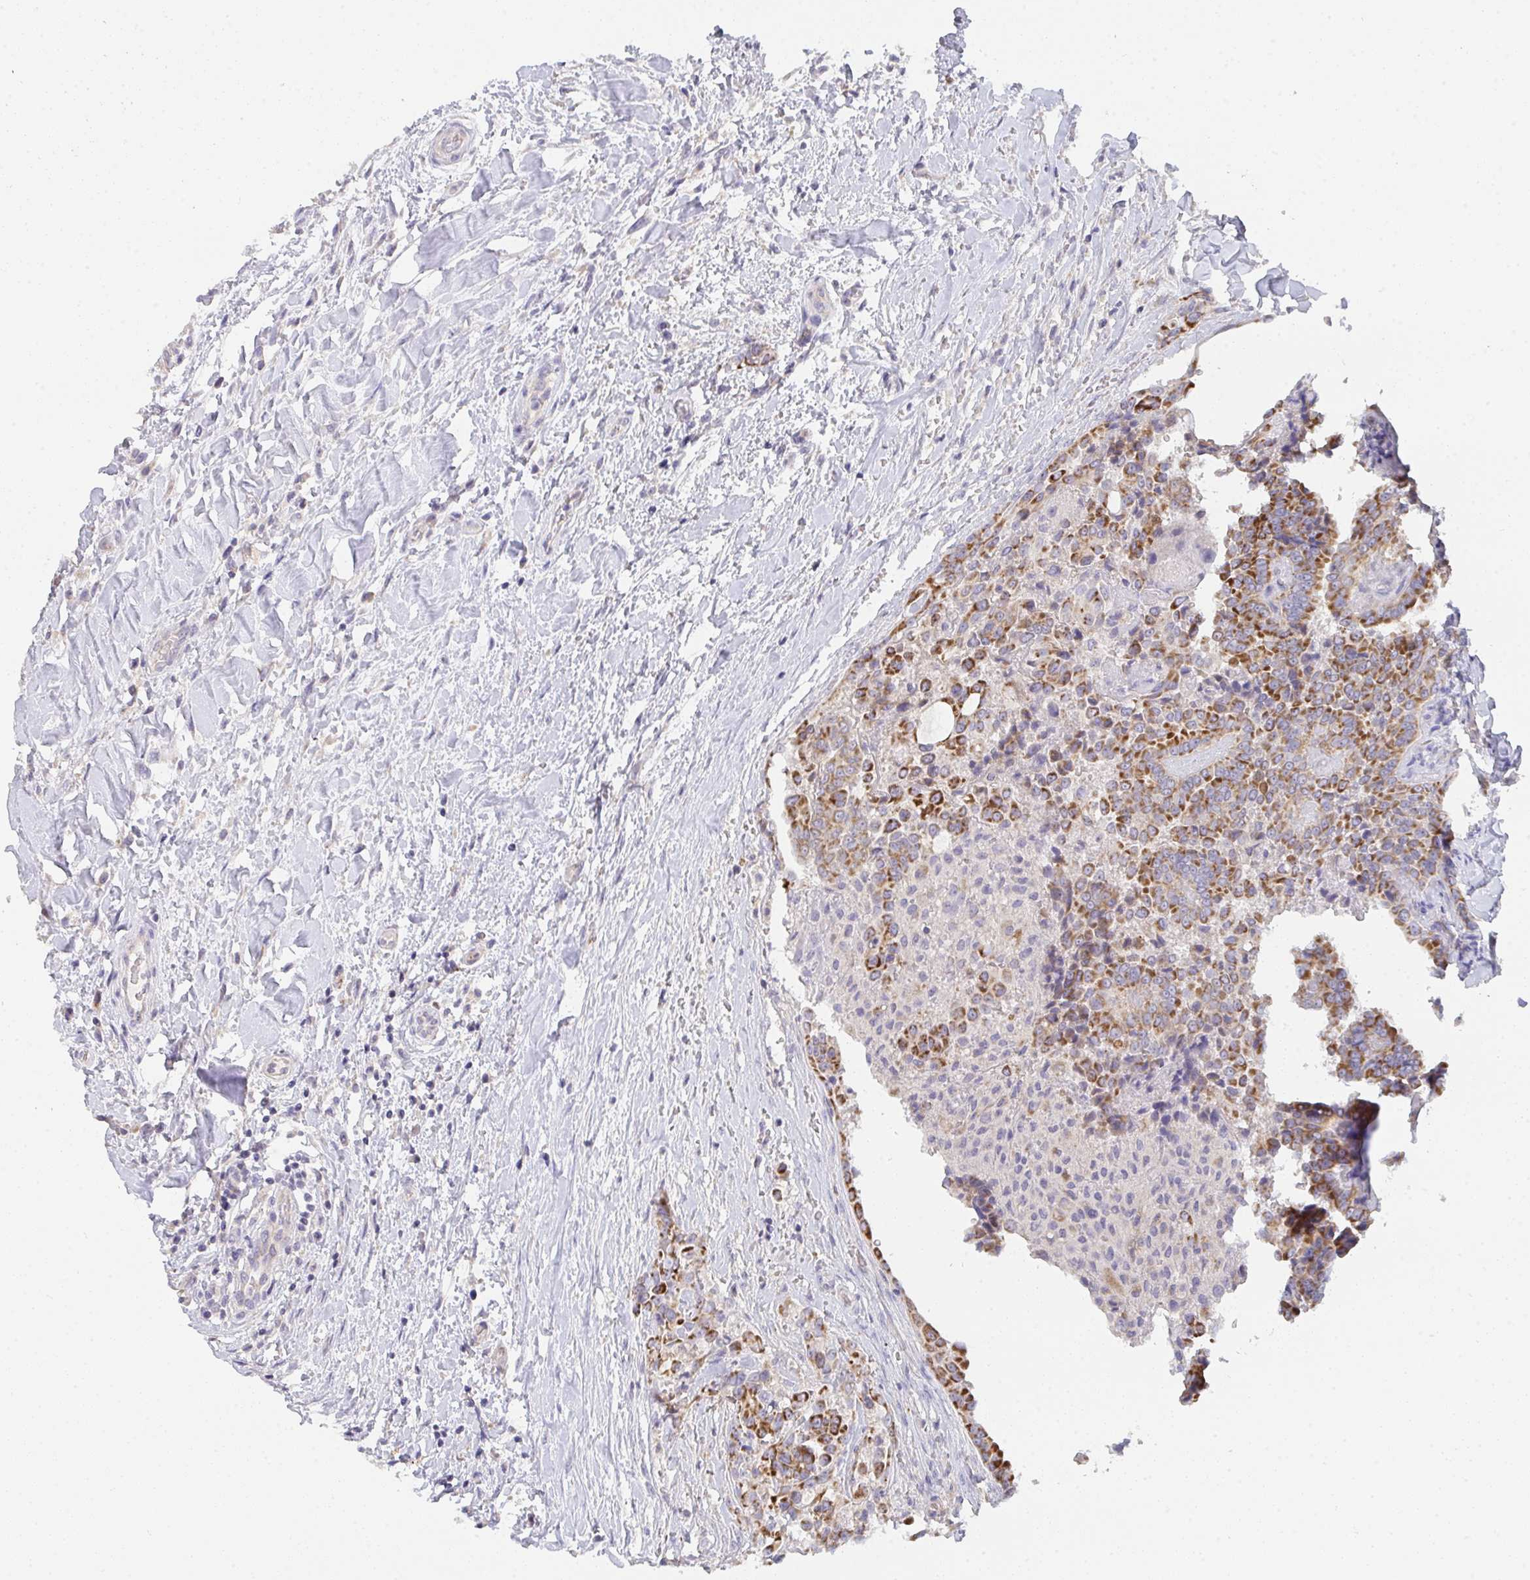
{"staining": {"intensity": "moderate", "quantity": ">75%", "location": "cytoplasmic/membranous"}, "tissue": "thyroid cancer", "cell_type": "Tumor cells", "image_type": "cancer", "snomed": [{"axis": "morphology", "description": "Papillary adenocarcinoma, NOS"}, {"axis": "topography", "description": "Thyroid gland"}], "caption": "Thyroid cancer stained with immunohistochemistry (IHC) reveals moderate cytoplasmic/membranous expression in about >75% of tumor cells. The protein of interest is stained brown, and the nuclei are stained in blue (DAB IHC with brightfield microscopy, high magnification).", "gene": "TMEM219", "patient": {"sex": "male", "age": 61}}